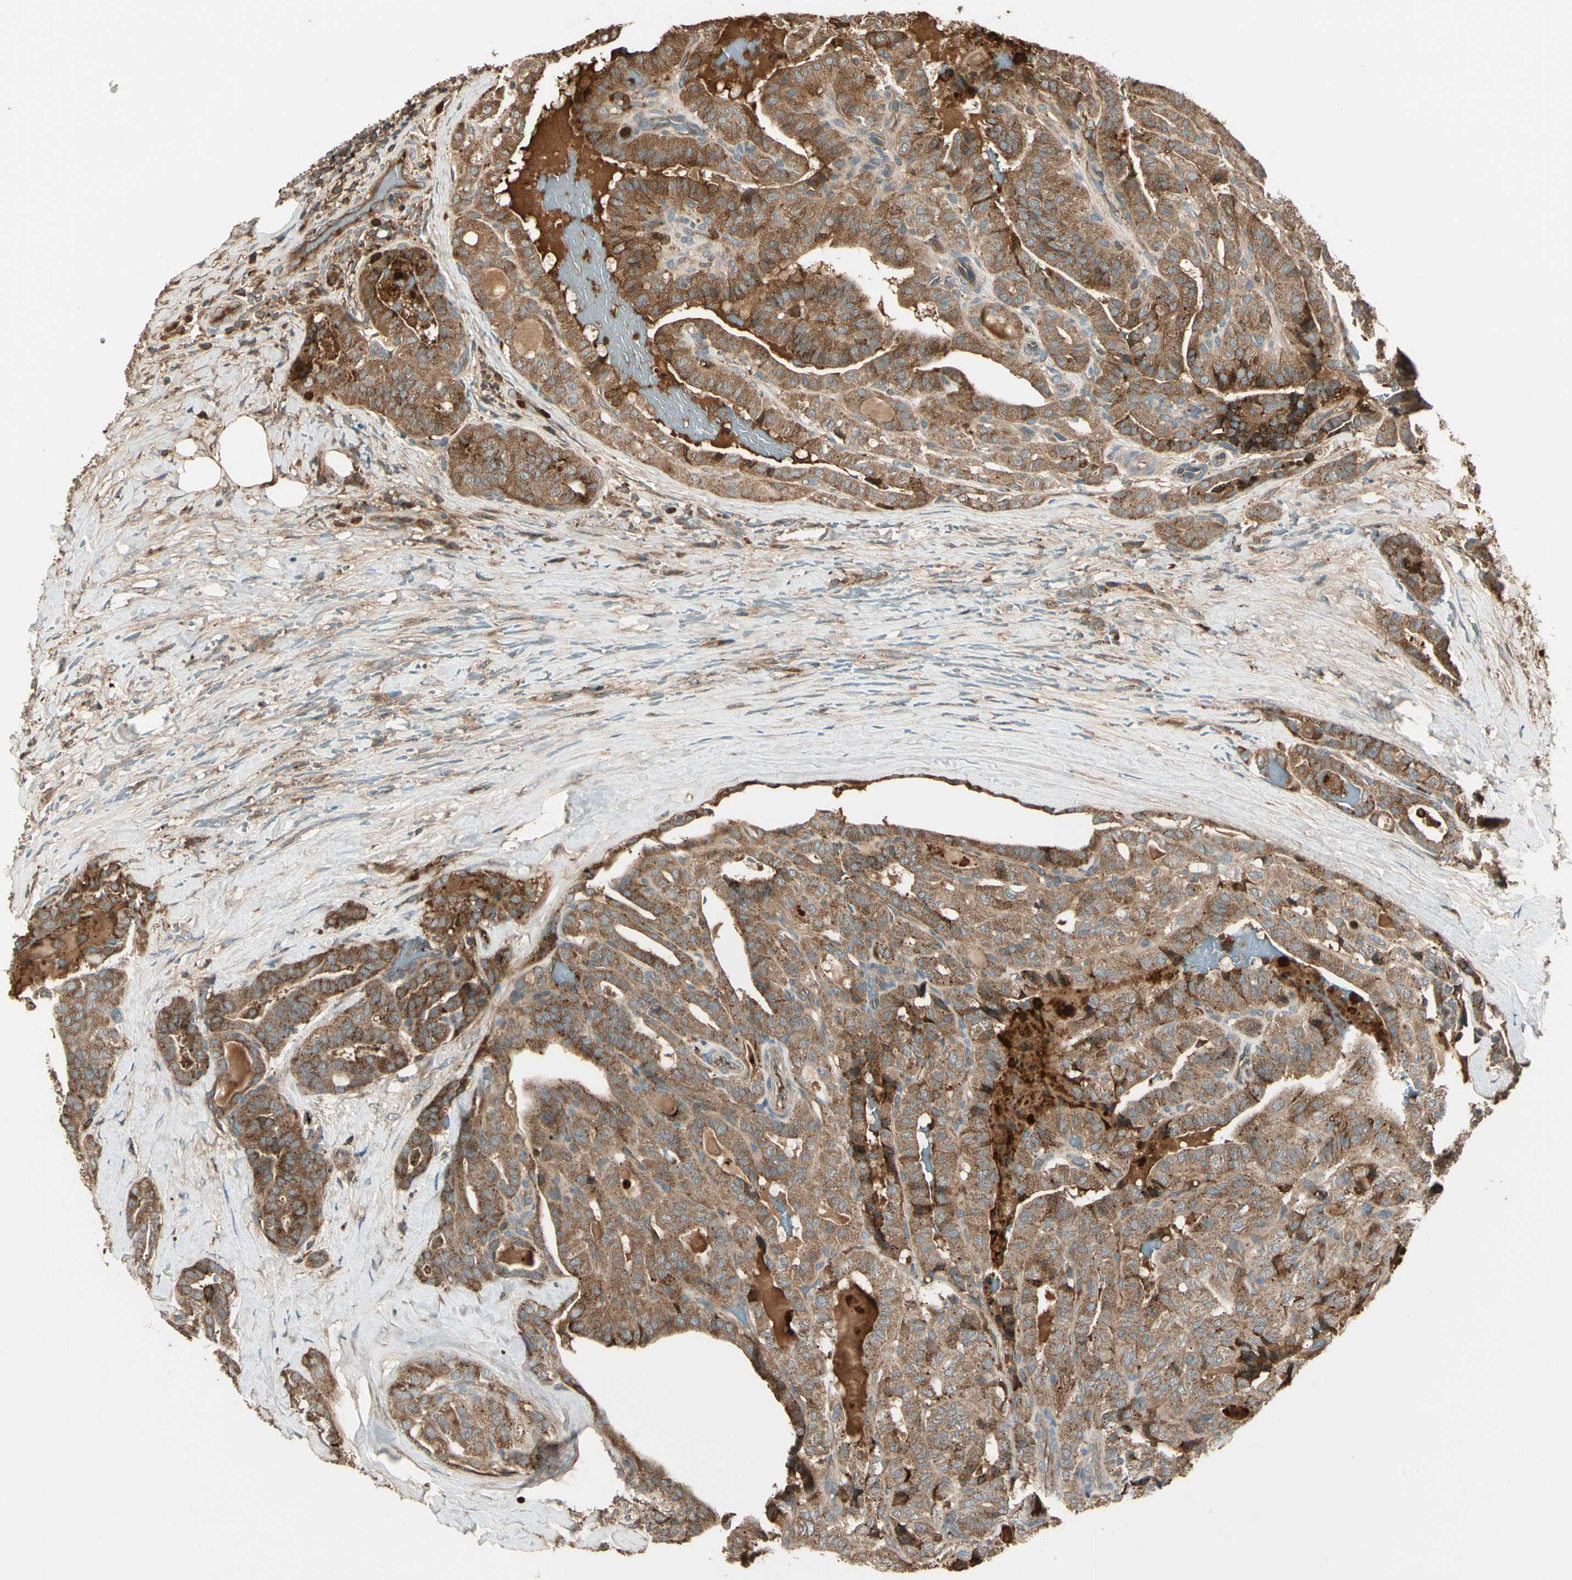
{"staining": {"intensity": "moderate", "quantity": ">75%", "location": "cytoplasmic/membranous"}, "tissue": "thyroid cancer", "cell_type": "Tumor cells", "image_type": "cancer", "snomed": [{"axis": "morphology", "description": "Papillary adenocarcinoma, NOS"}, {"axis": "topography", "description": "Thyroid gland"}], "caption": "This photomicrograph exhibits IHC staining of thyroid cancer, with medium moderate cytoplasmic/membranous positivity in approximately >75% of tumor cells.", "gene": "STX11", "patient": {"sex": "male", "age": 77}}